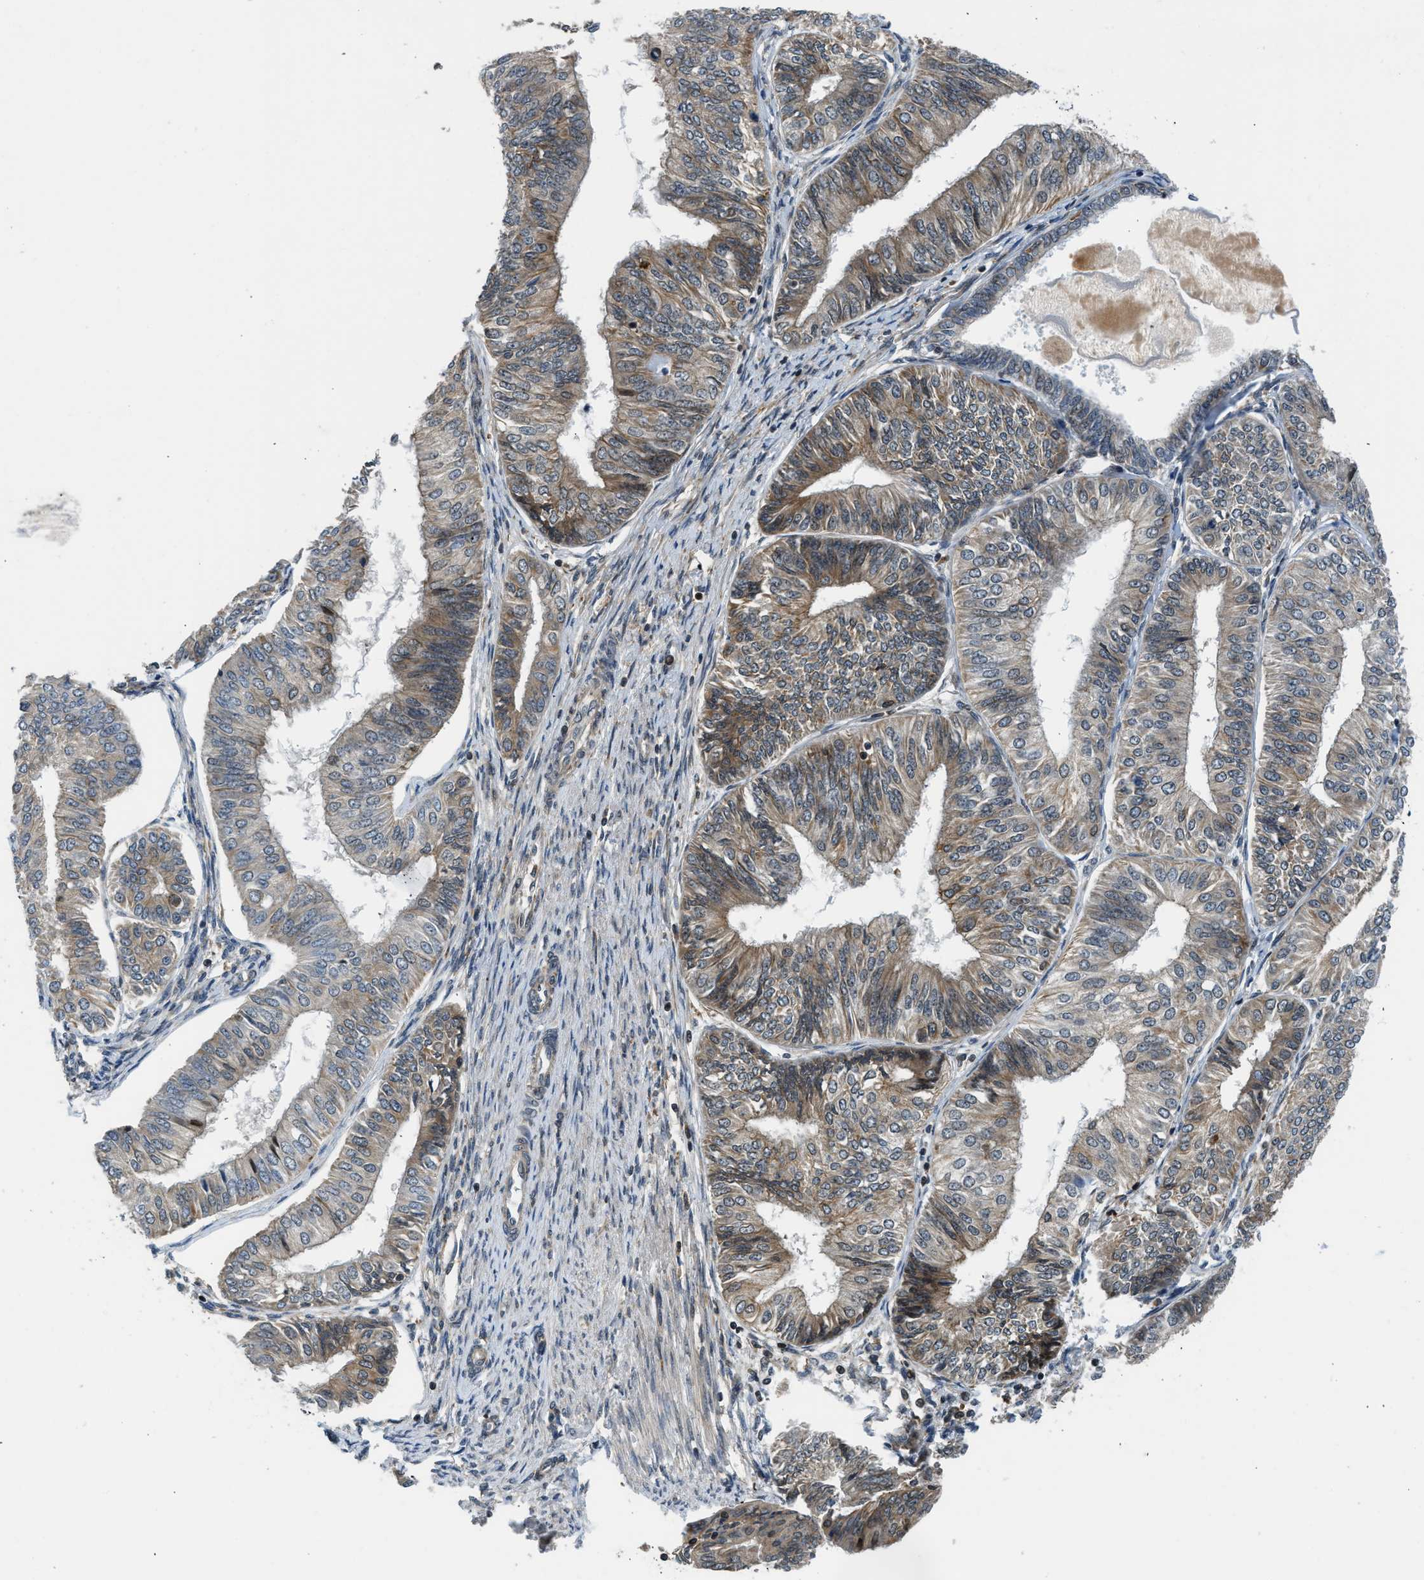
{"staining": {"intensity": "weak", "quantity": ">75%", "location": "cytoplasmic/membranous"}, "tissue": "endometrial cancer", "cell_type": "Tumor cells", "image_type": "cancer", "snomed": [{"axis": "morphology", "description": "Adenocarcinoma, NOS"}, {"axis": "topography", "description": "Endometrium"}], "caption": "Immunohistochemistry (IHC) image of neoplastic tissue: human endometrial adenocarcinoma stained using immunohistochemistry displays low levels of weak protein expression localized specifically in the cytoplasmic/membranous of tumor cells, appearing as a cytoplasmic/membranous brown color.", "gene": "RETREG3", "patient": {"sex": "female", "age": 58}}